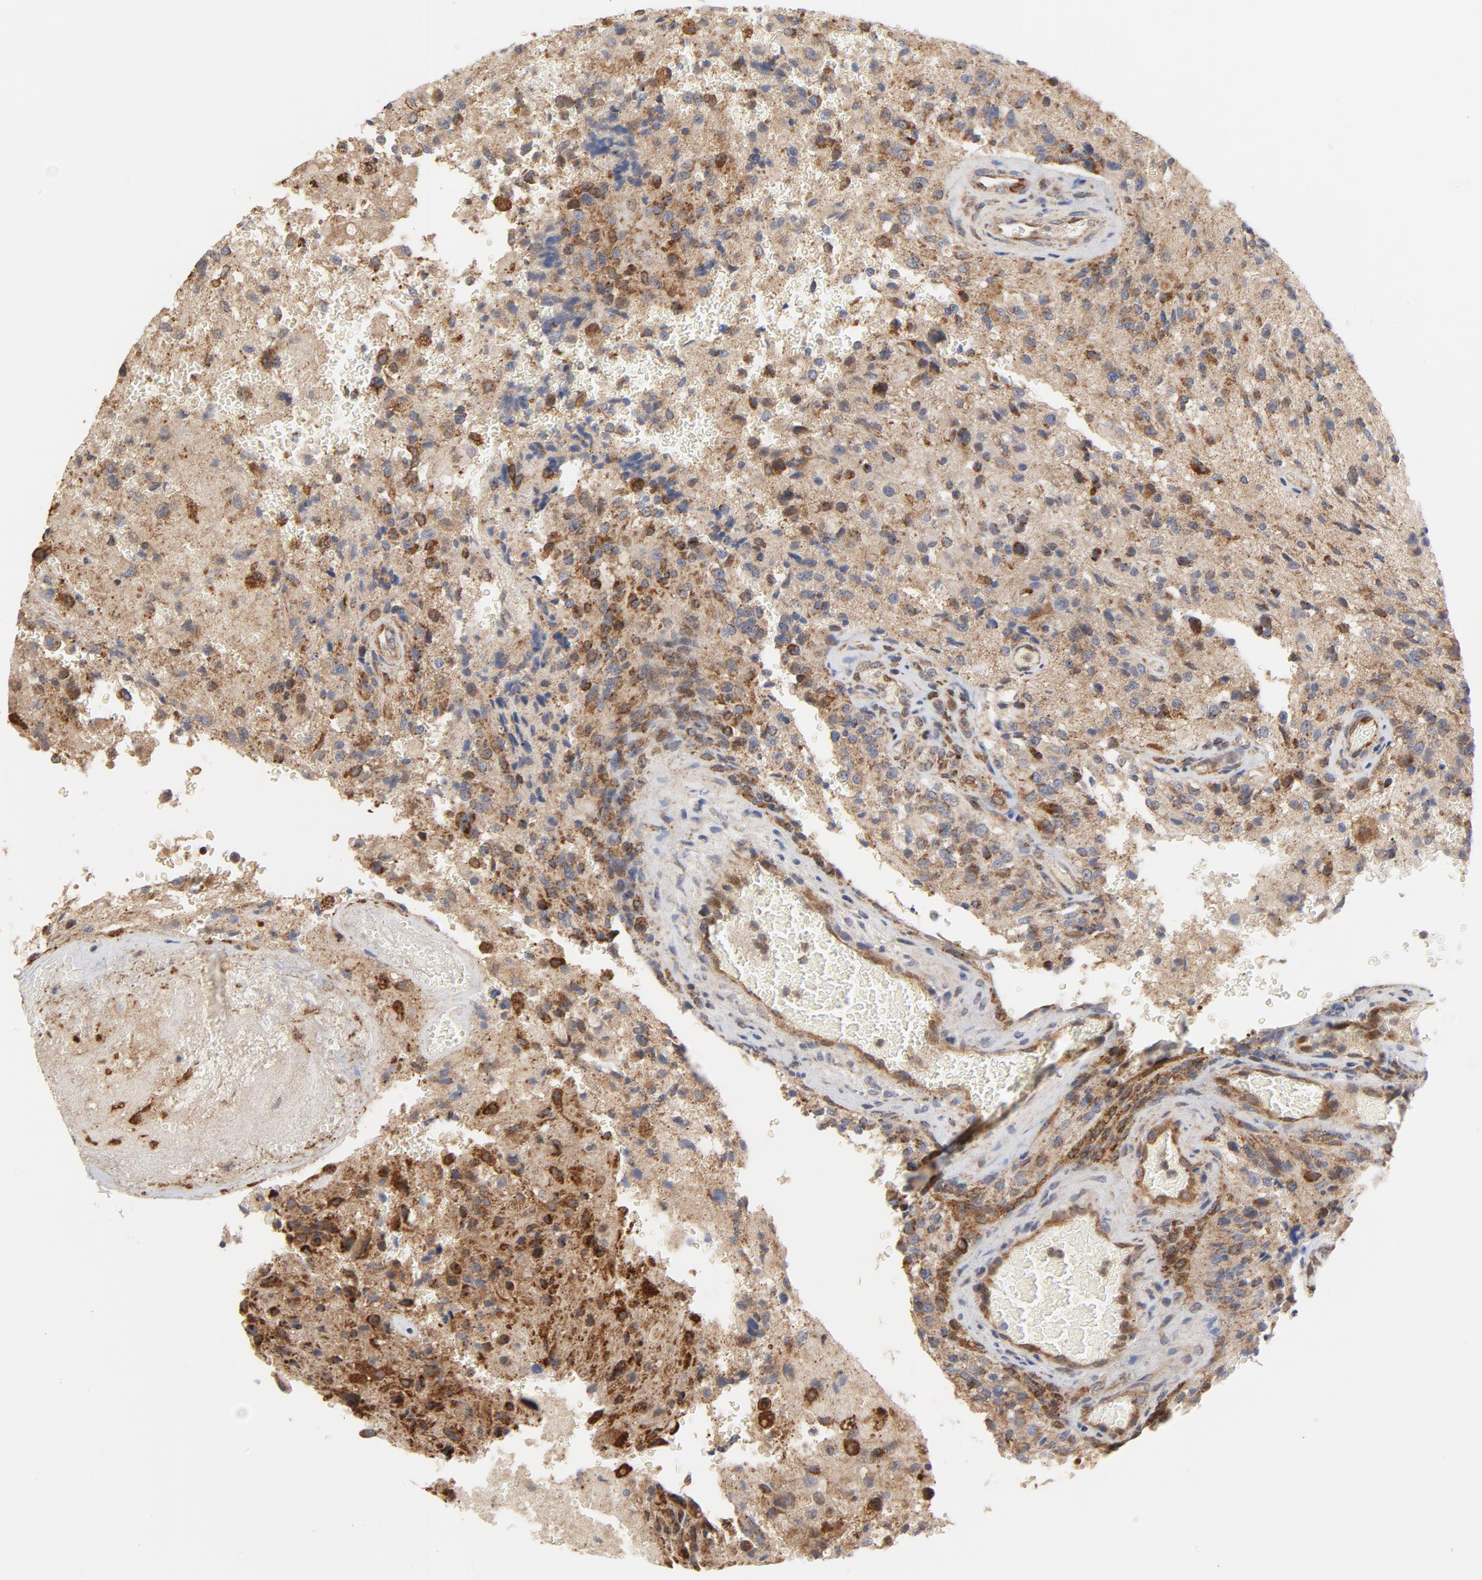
{"staining": {"intensity": "moderate", "quantity": "25%-75%", "location": "cytoplasmic/membranous"}, "tissue": "glioma", "cell_type": "Tumor cells", "image_type": "cancer", "snomed": [{"axis": "morphology", "description": "Normal tissue, NOS"}, {"axis": "morphology", "description": "Glioma, malignant, High grade"}, {"axis": "topography", "description": "Cerebral cortex"}], "caption": "Tumor cells reveal moderate cytoplasmic/membranous positivity in about 25%-75% of cells in glioma. The staining was performed using DAB to visualize the protein expression in brown, while the nuclei were stained in blue with hematoxylin (Magnification: 20x).", "gene": "RAPGEF4", "patient": {"sex": "male", "age": 56}}